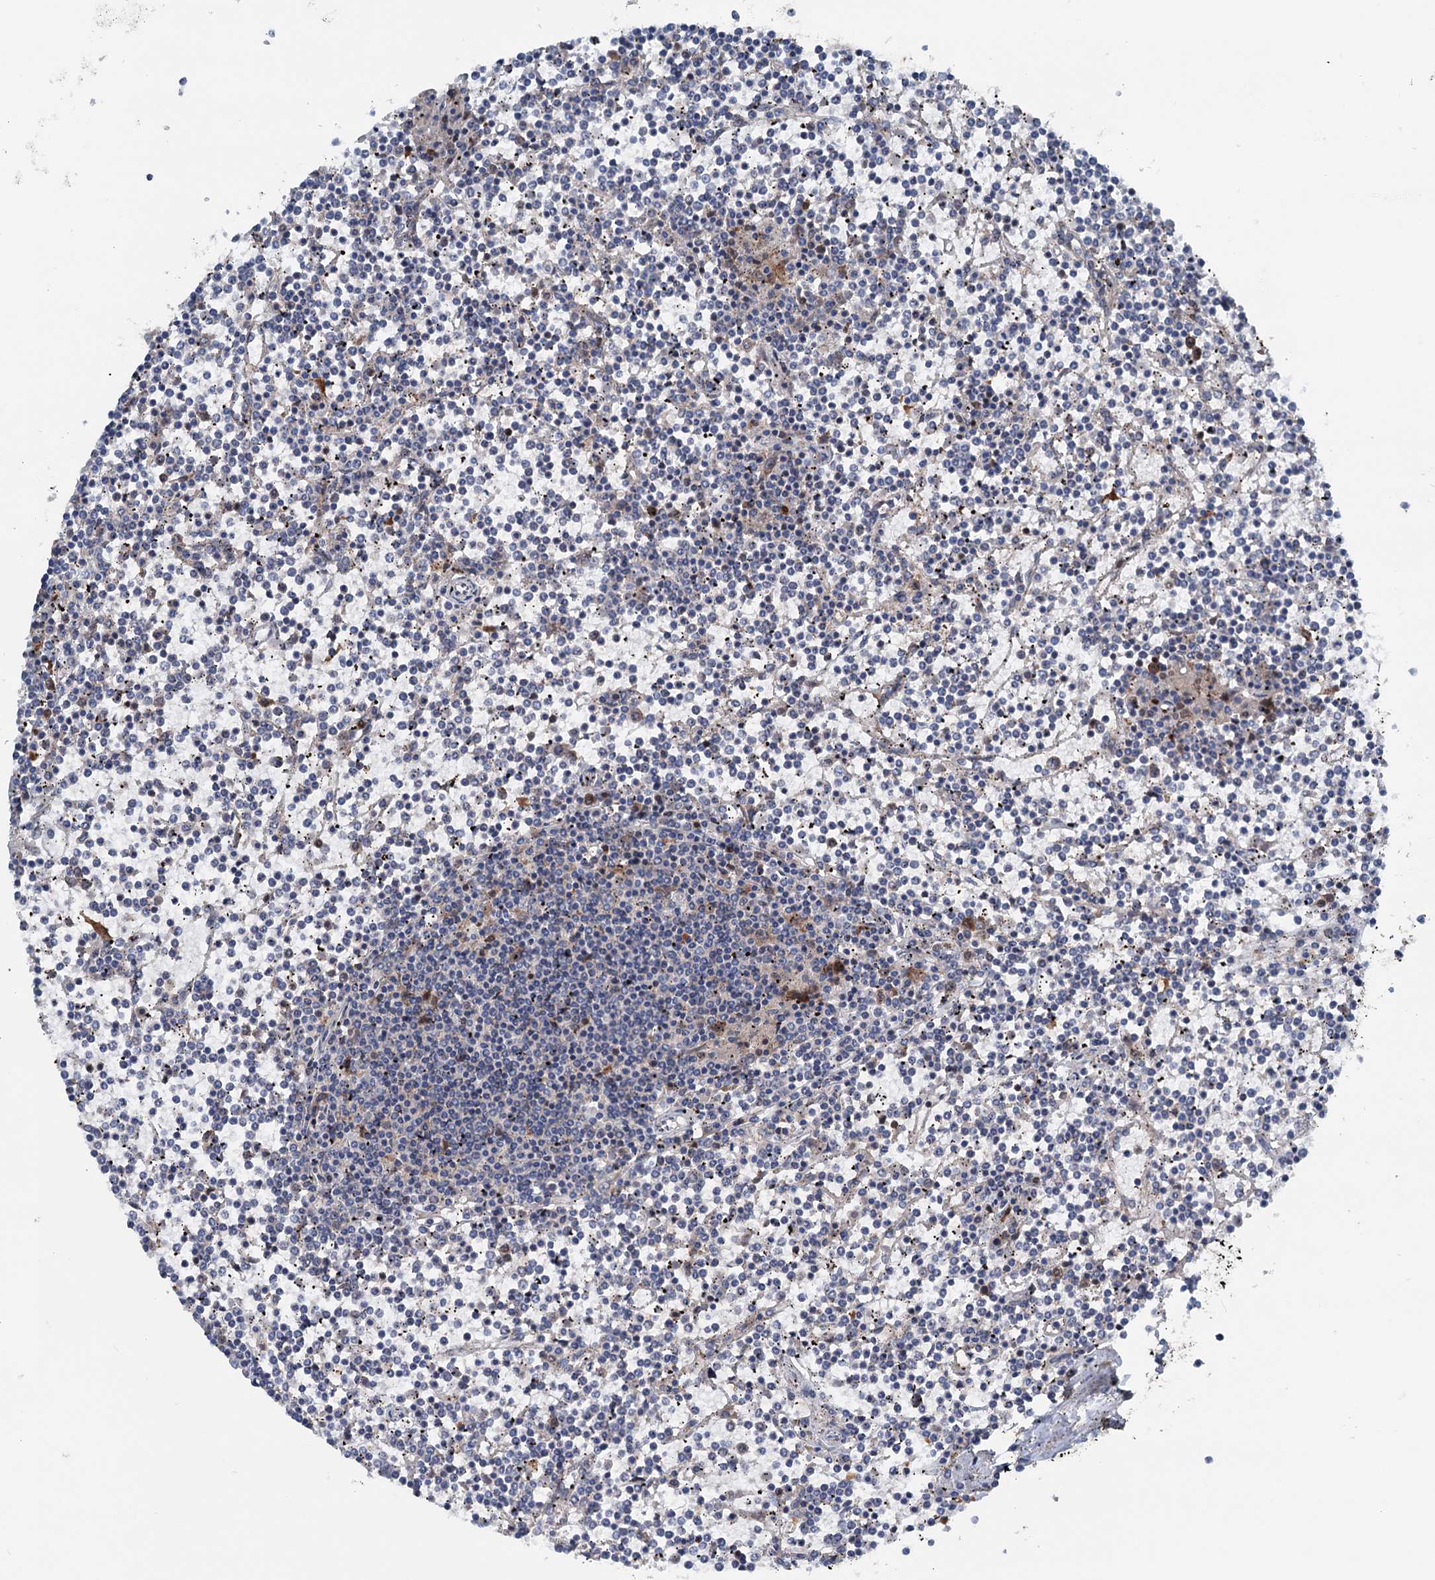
{"staining": {"intensity": "negative", "quantity": "none", "location": "none"}, "tissue": "lymphoma", "cell_type": "Tumor cells", "image_type": "cancer", "snomed": [{"axis": "morphology", "description": "Malignant lymphoma, non-Hodgkin's type, Low grade"}, {"axis": "topography", "description": "Spleen"}], "caption": "This is an IHC micrograph of human low-grade malignant lymphoma, non-Hodgkin's type. There is no staining in tumor cells.", "gene": "NCAPD2", "patient": {"sex": "female", "age": 19}}